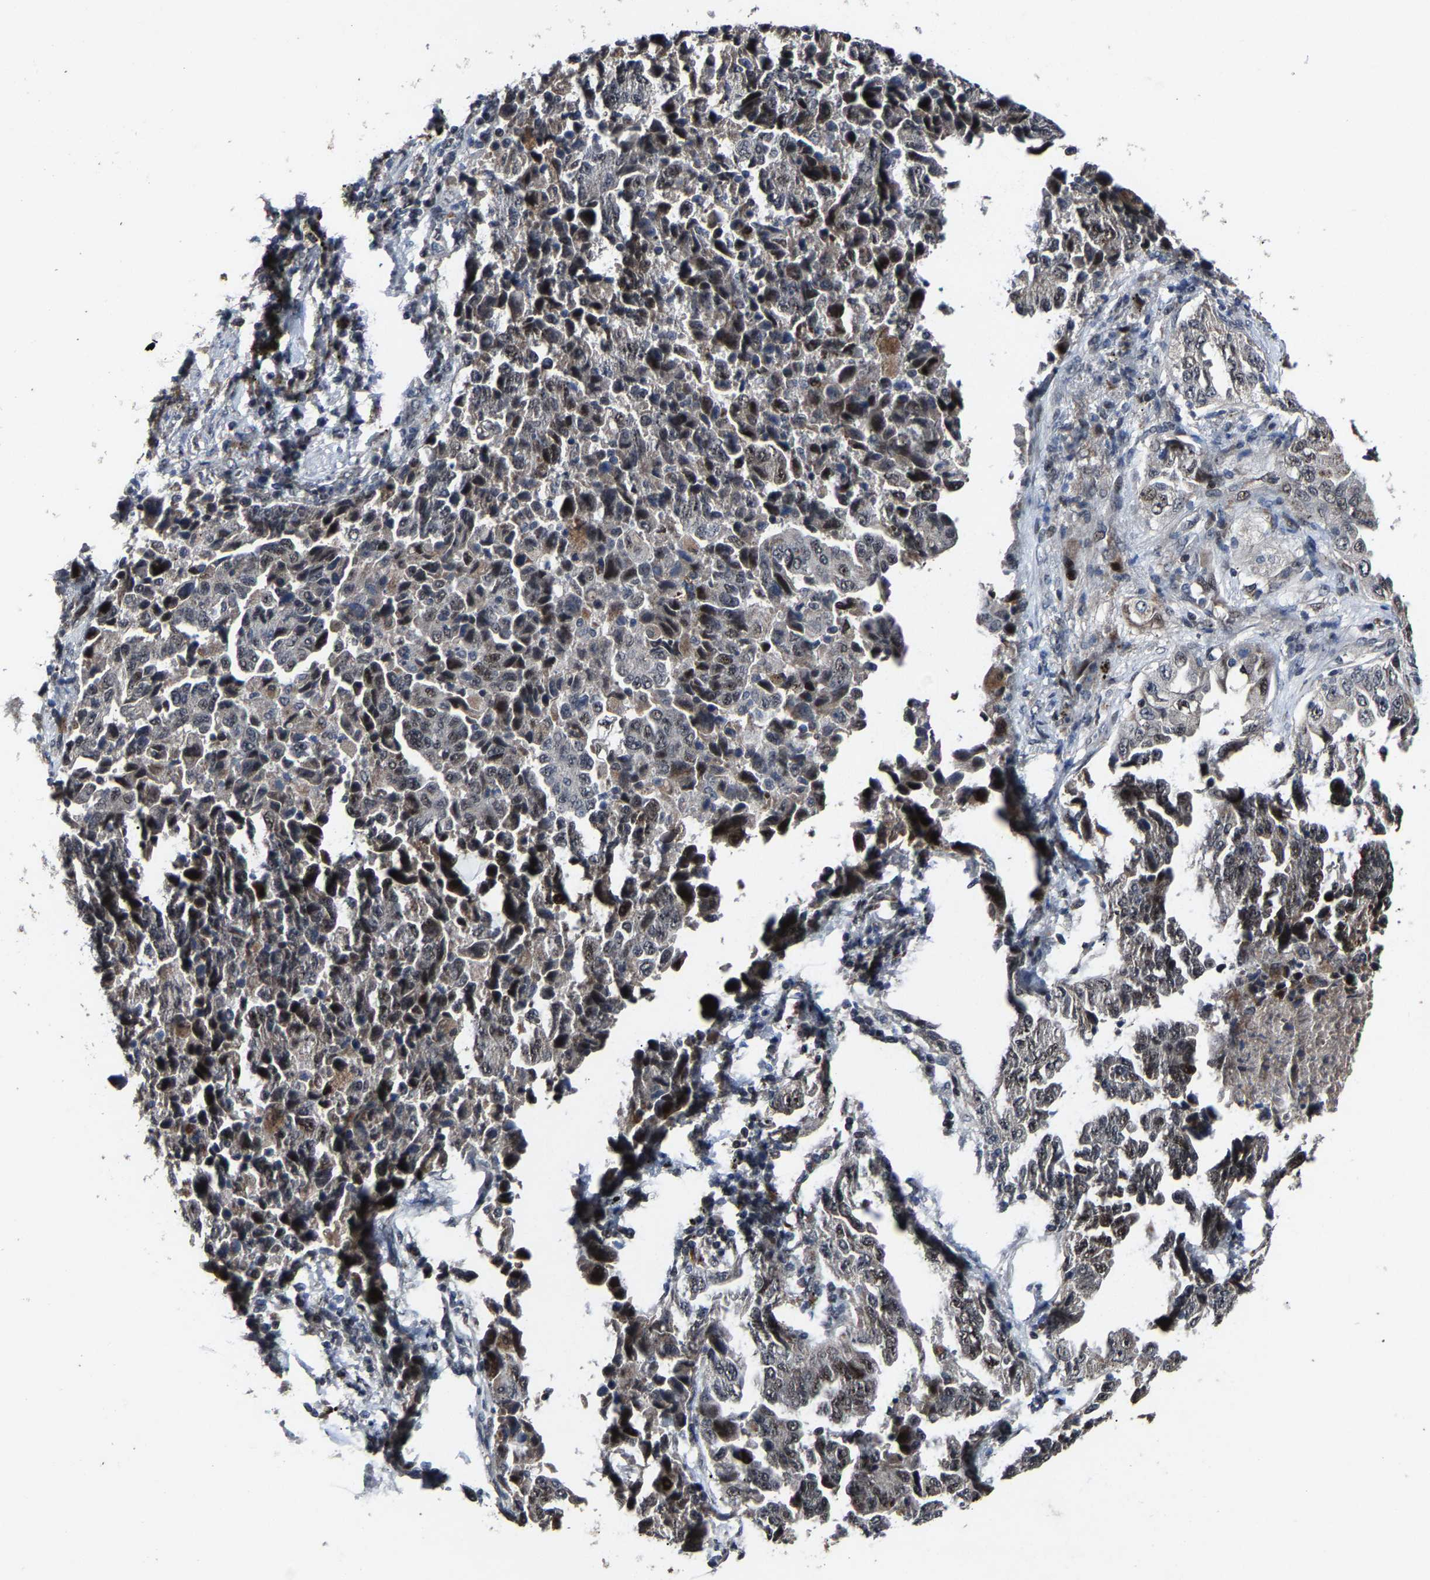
{"staining": {"intensity": "strong", "quantity": "25%-75%", "location": "nuclear"}, "tissue": "lung cancer", "cell_type": "Tumor cells", "image_type": "cancer", "snomed": [{"axis": "morphology", "description": "Adenocarcinoma, NOS"}, {"axis": "topography", "description": "Lung"}], "caption": "Human lung cancer (adenocarcinoma) stained with a brown dye reveals strong nuclear positive expression in about 25%-75% of tumor cells.", "gene": "LSM8", "patient": {"sex": "female", "age": 51}}